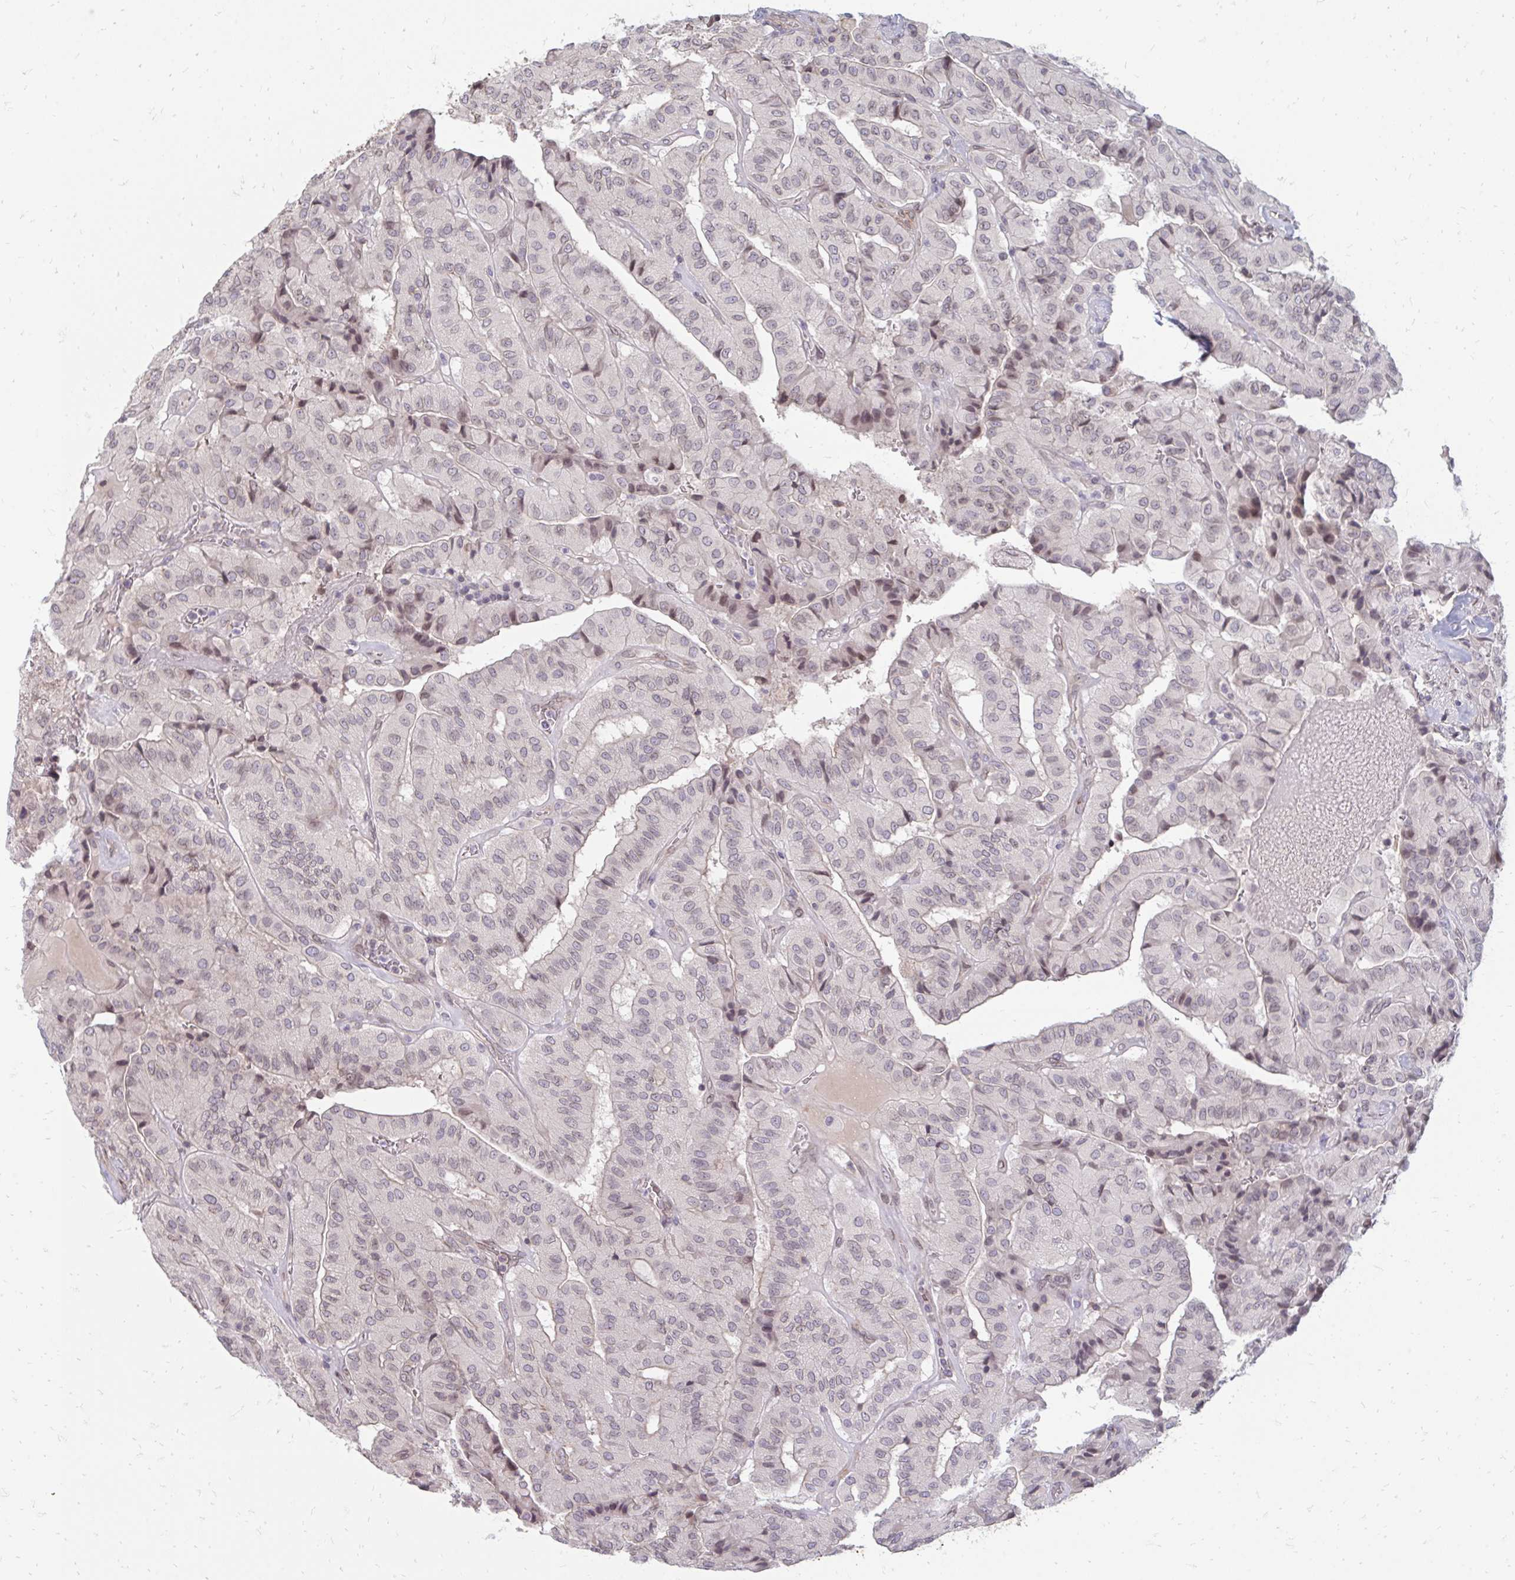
{"staining": {"intensity": "weak", "quantity": "25%-75%", "location": "nuclear"}, "tissue": "thyroid cancer", "cell_type": "Tumor cells", "image_type": "cancer", "snomed": [{"axis": "morphology", "description": "Normal tissue, NOS"}, {"axis": "morphology", "description": "Papillary adenocarcinoma, NOS"}, {"axis": "topography", "description": "Thyroid gland"}], "caption": "A low amount of weak nuclear expression is seen in about 25%-75% of tumor cells in thyroid cancer (papillary adenocarcinoma) tissue. (DAB (3,3'-diaminobenzidine) IHC with brightfield microscopy, high magnification).", "gene": "GPC5", "patient": {"sex": "female", "age": 59}}